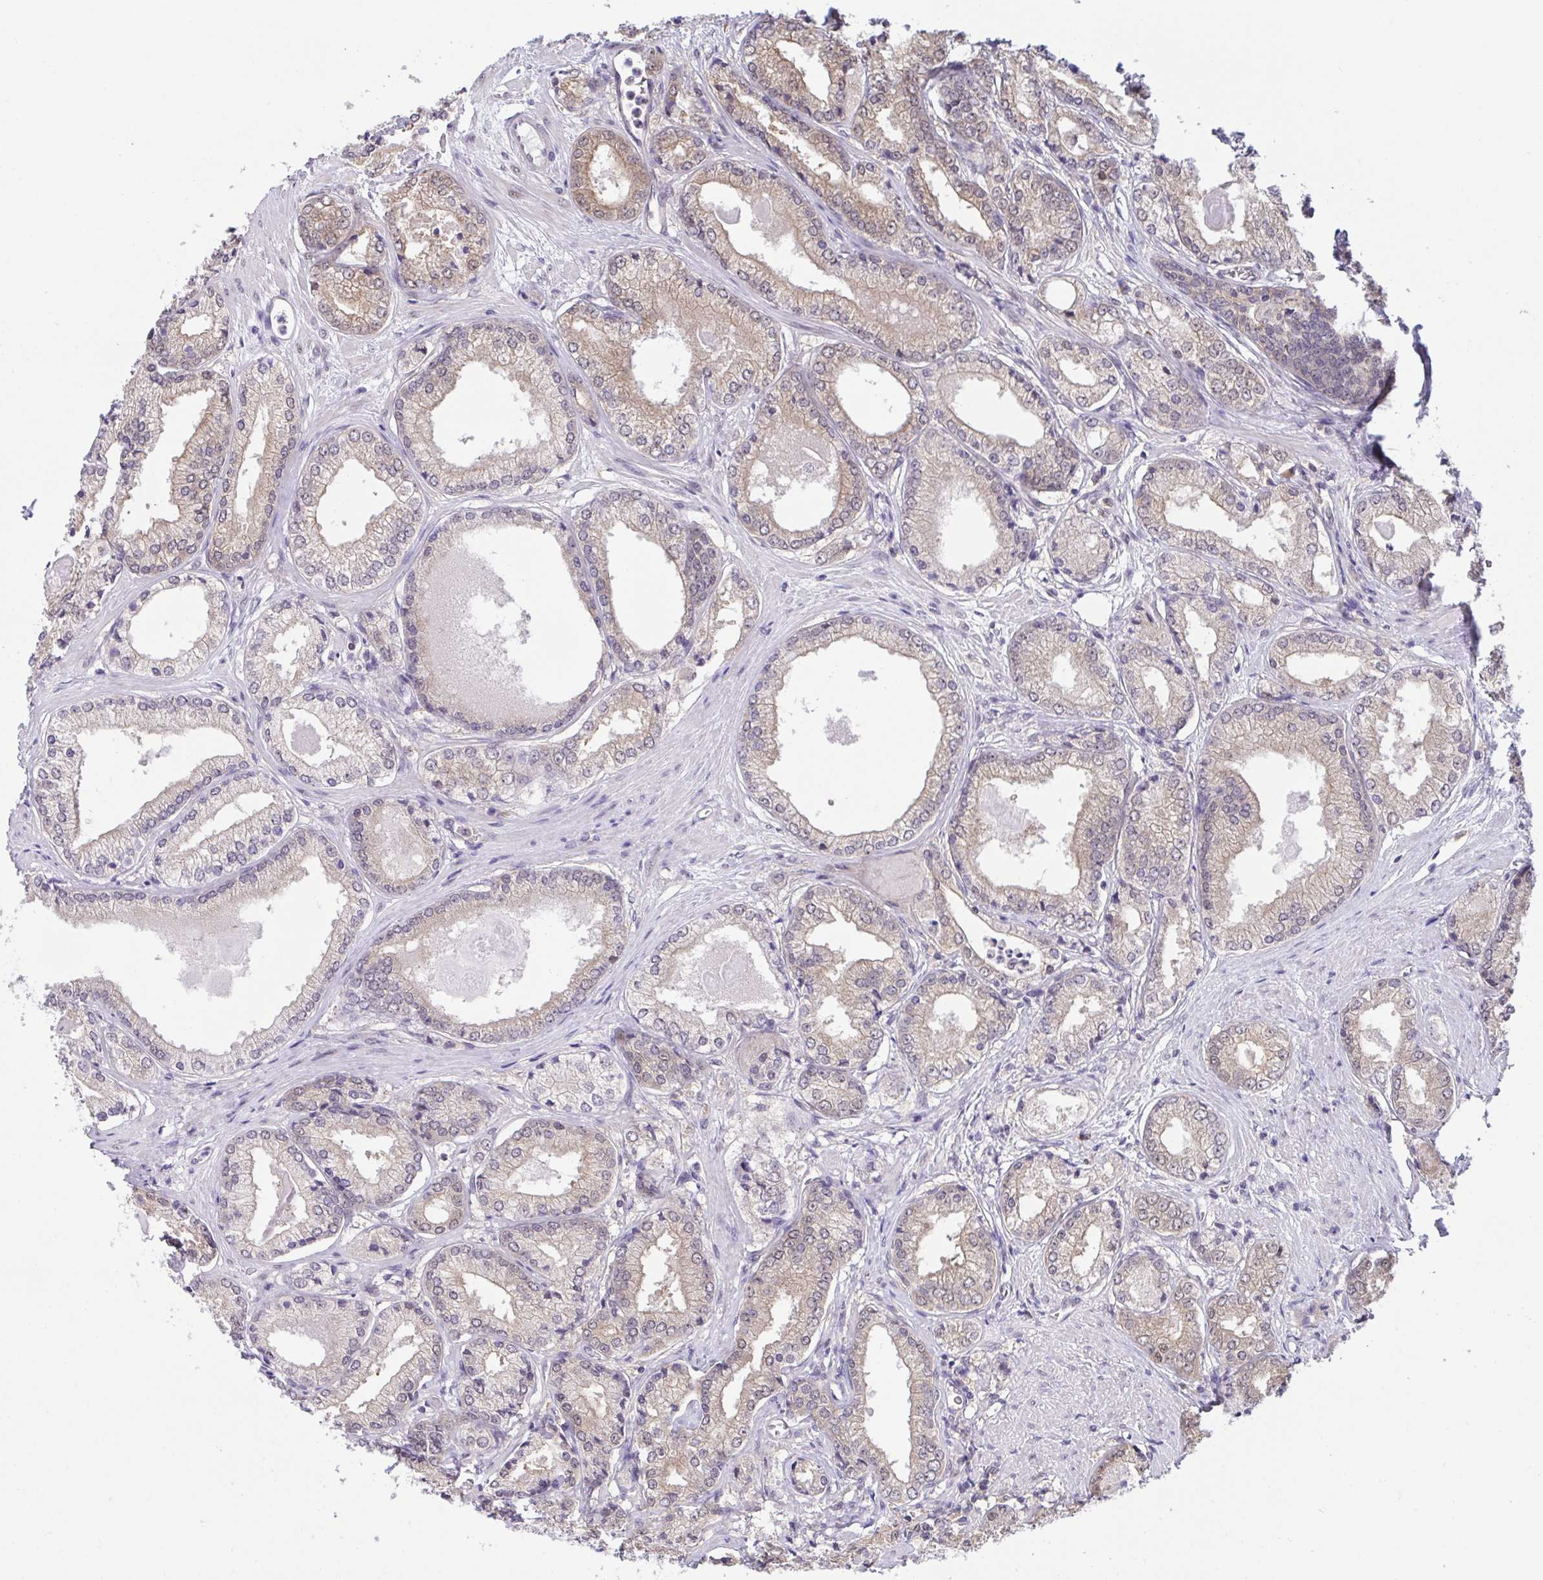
{"staining": {"intensity": "weak", "quantity": ">75%", "location": "cytoplasmic/membranous,nuclear"}, "tissue": "prostate cancer", "cell_type": "Tumor cells", "image_type": "cancer", "snomed": [{"axis": "morphology", "description": "Adenocarcinoma, NOS"}, {"axis": "morphology", "description": "Adenocarcinoma, Low grade"}, {"axis": "topography", "description": "Prostate"}], "caption": "This is an image of immunohistochemistry staining of low-grade adenocarcinoma (prostate), which shows weak expression in the cytoplasmic/membranous and nuclear of tumor cells.", "gene": "ZNF444", "patient": {"sex": "male", "age": 68}}